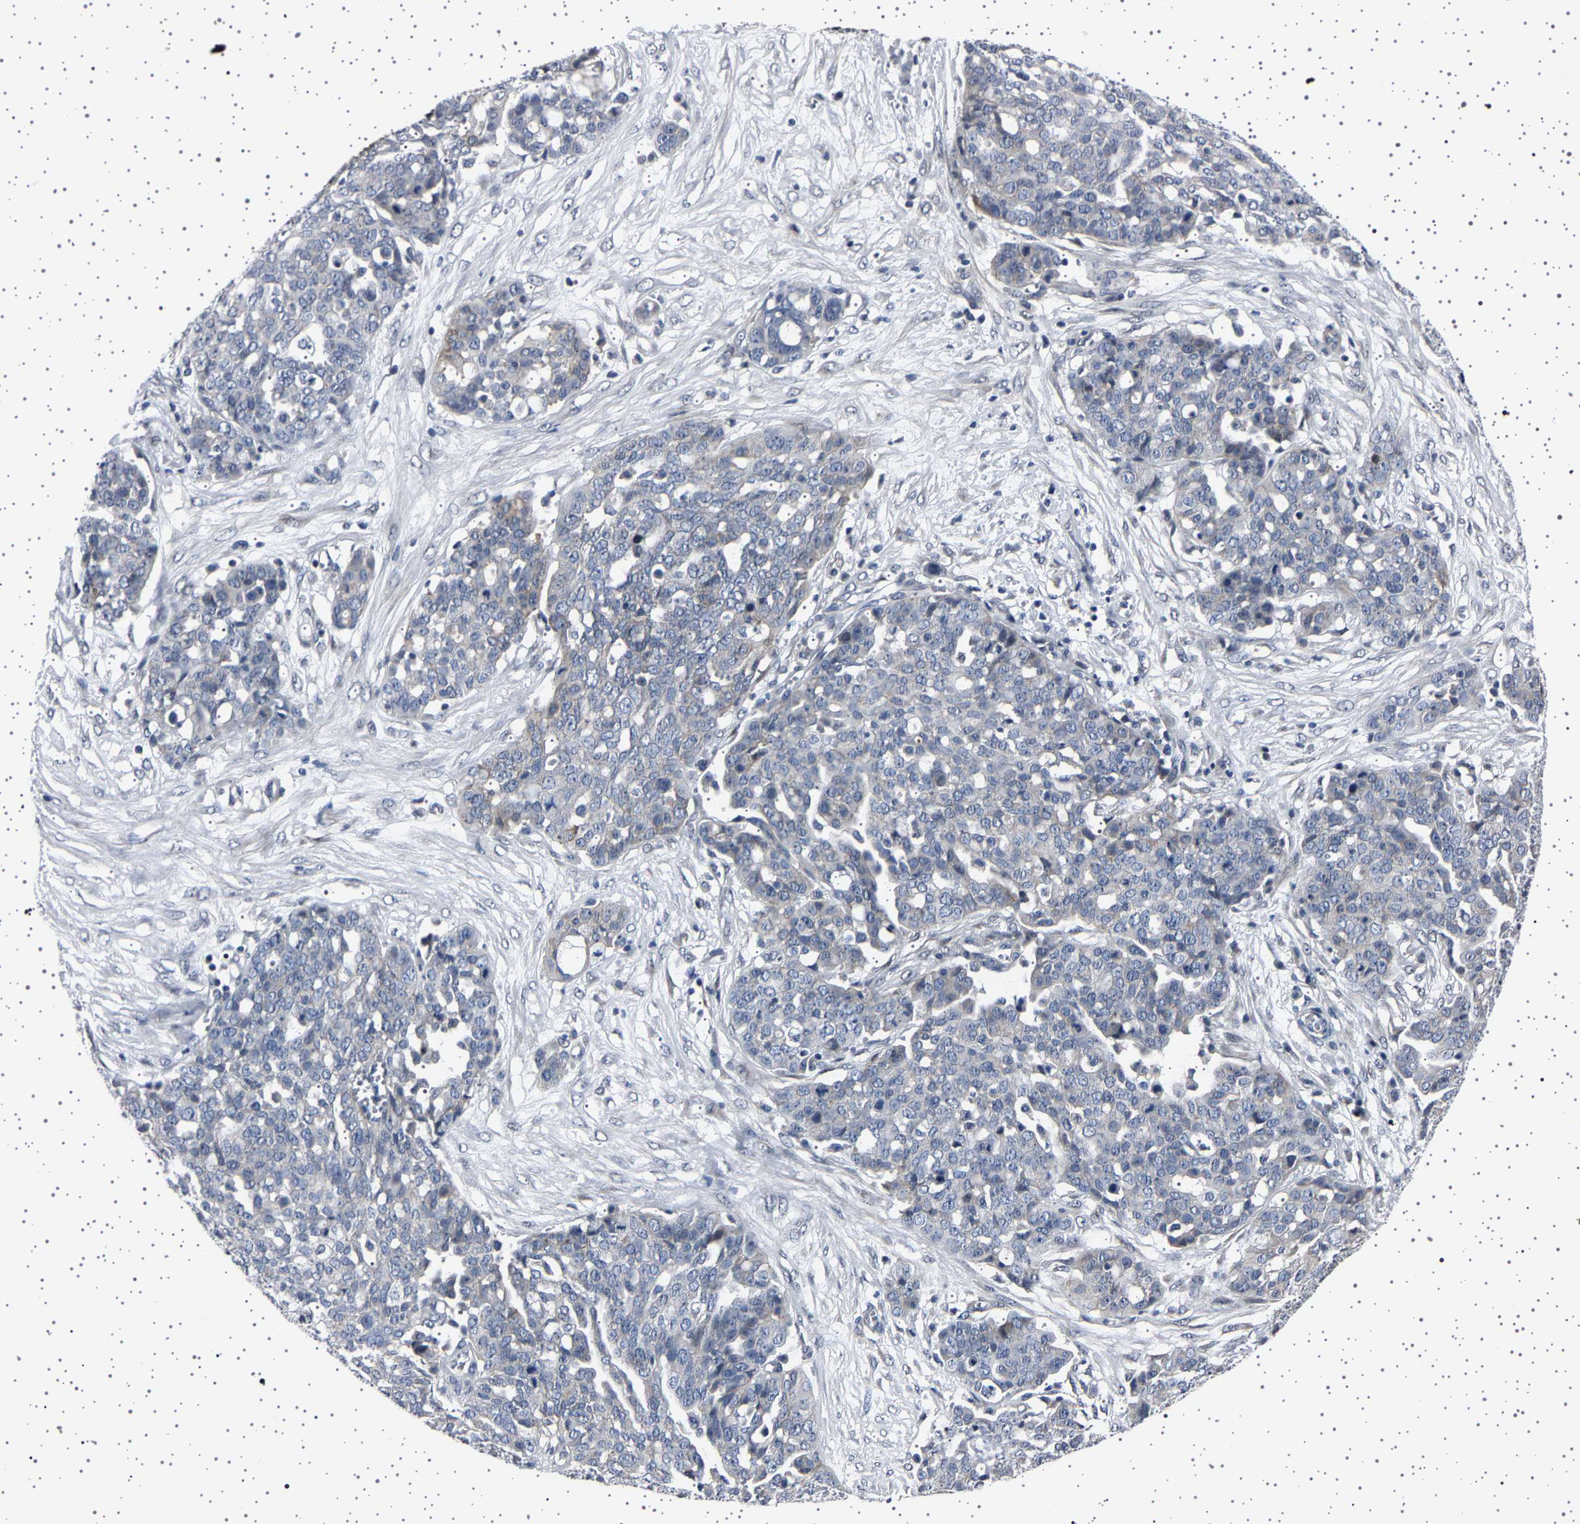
{"staining": {"intensity": "negative", "quantity": "none", "location": "none"}, "tissue": "ovarian cancer", "cell_type": "Tumor cells", "image_type": "cancer", "snomed": [{"axis": "morphology", "description": "Cystadenocarcinoma, serous, NOS"}, {"axis": "topography", "description": "Soft tissue"}, {"axis": "topography", "description": "Ovary"}], "caption": "A histopathology image of human ovarian cancer (serous cystadenocarcinoma) is negative for staining in tumor cells.", "gene": "PAK5", "patient": {"sex": "female", "age": 57}}